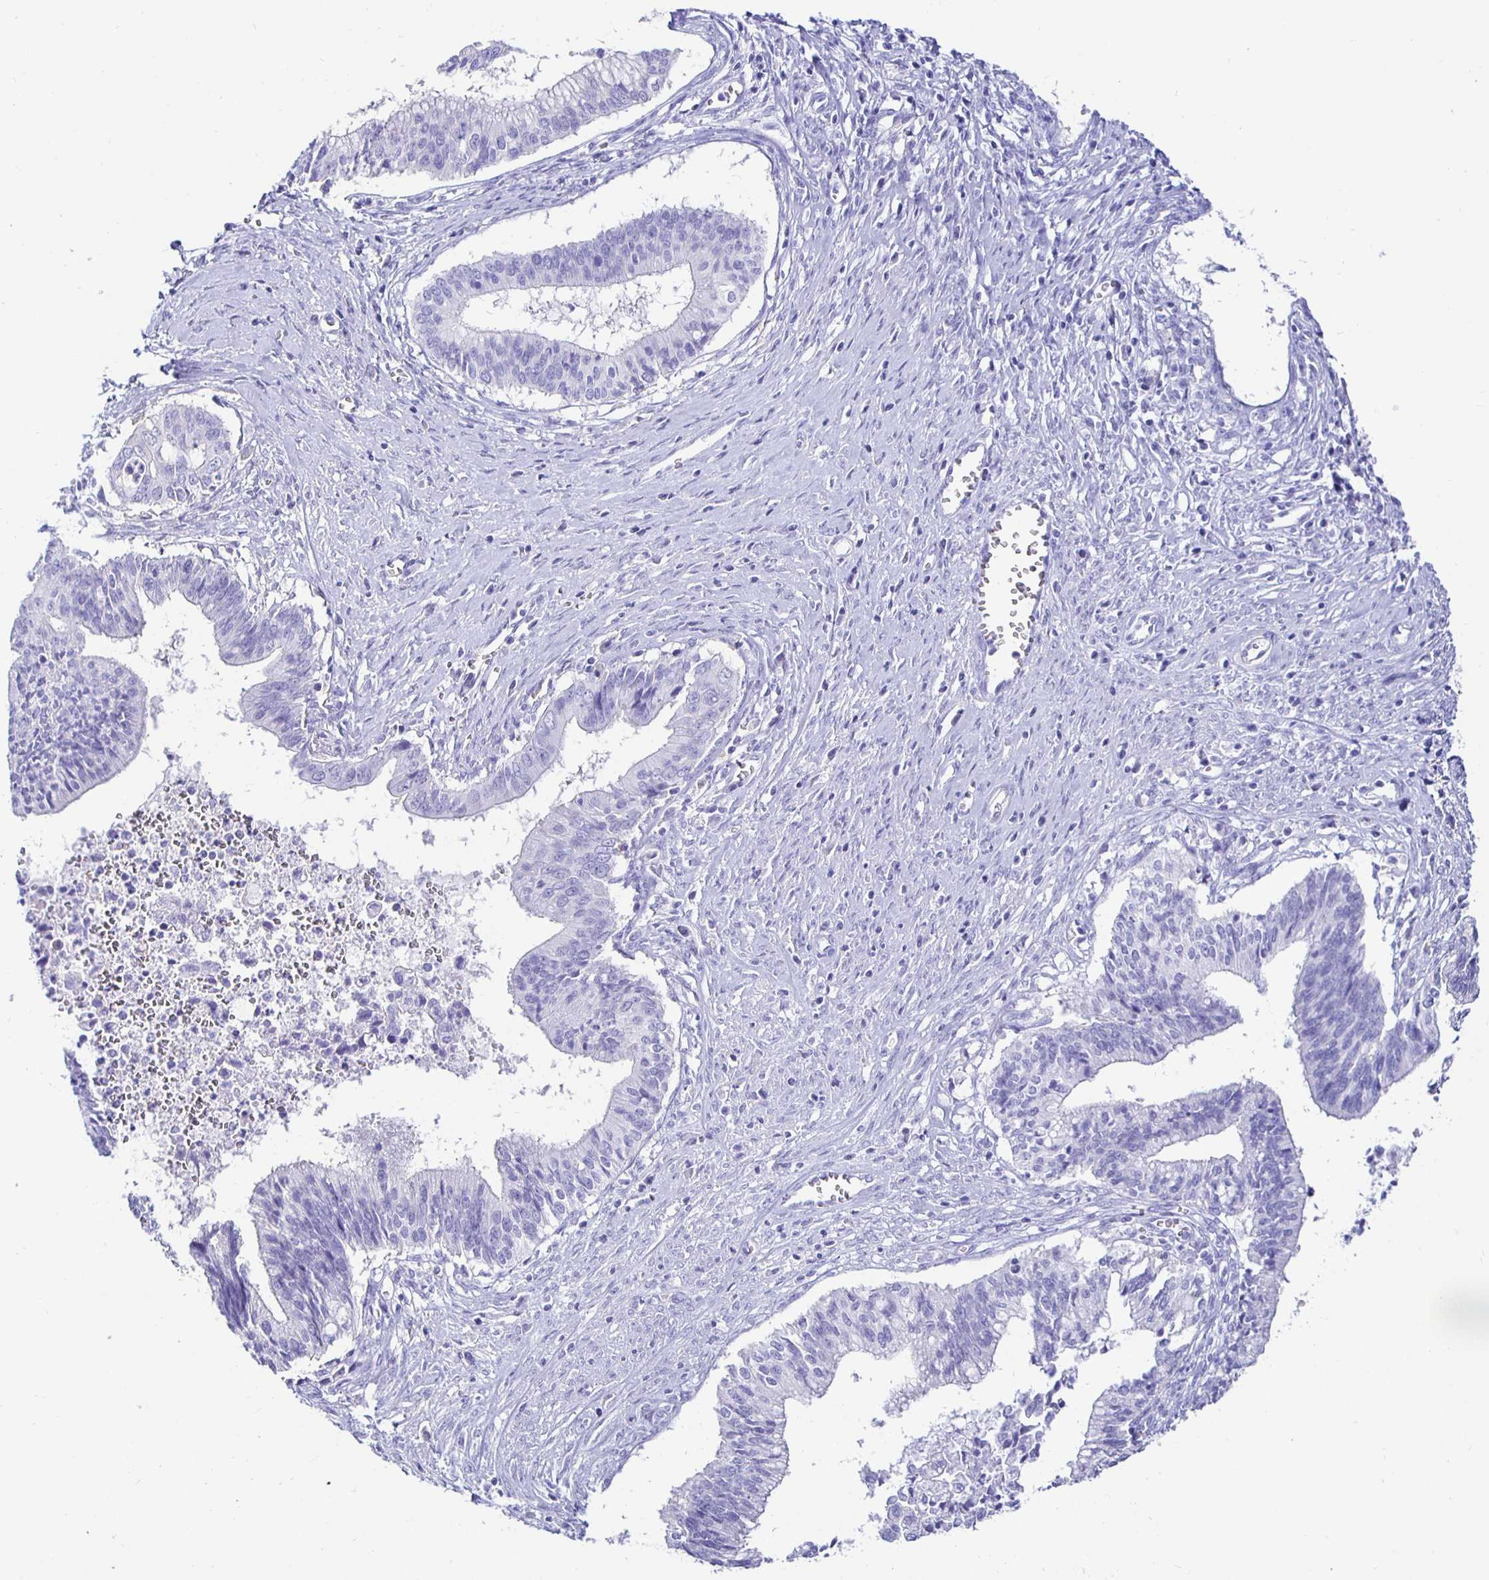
{"staining": {"intensity": "negative", "quantity": "none", "location": "none"}, "tissue": "cervical cancer", "cell_type": "Tumor cells", "image_type": "cancer", "snomed": [{"axis": "morphology", "description": "Adenocarcinoma, NOS"}, {"axis": "topography", "description": "Cervix"}], "caption": "Protein analysis of cervical adenocarcinoma demonstrates no significant expression in tumor cells.", "gene": "UMOD", "patient": {"sex": "female", "age": 44}}